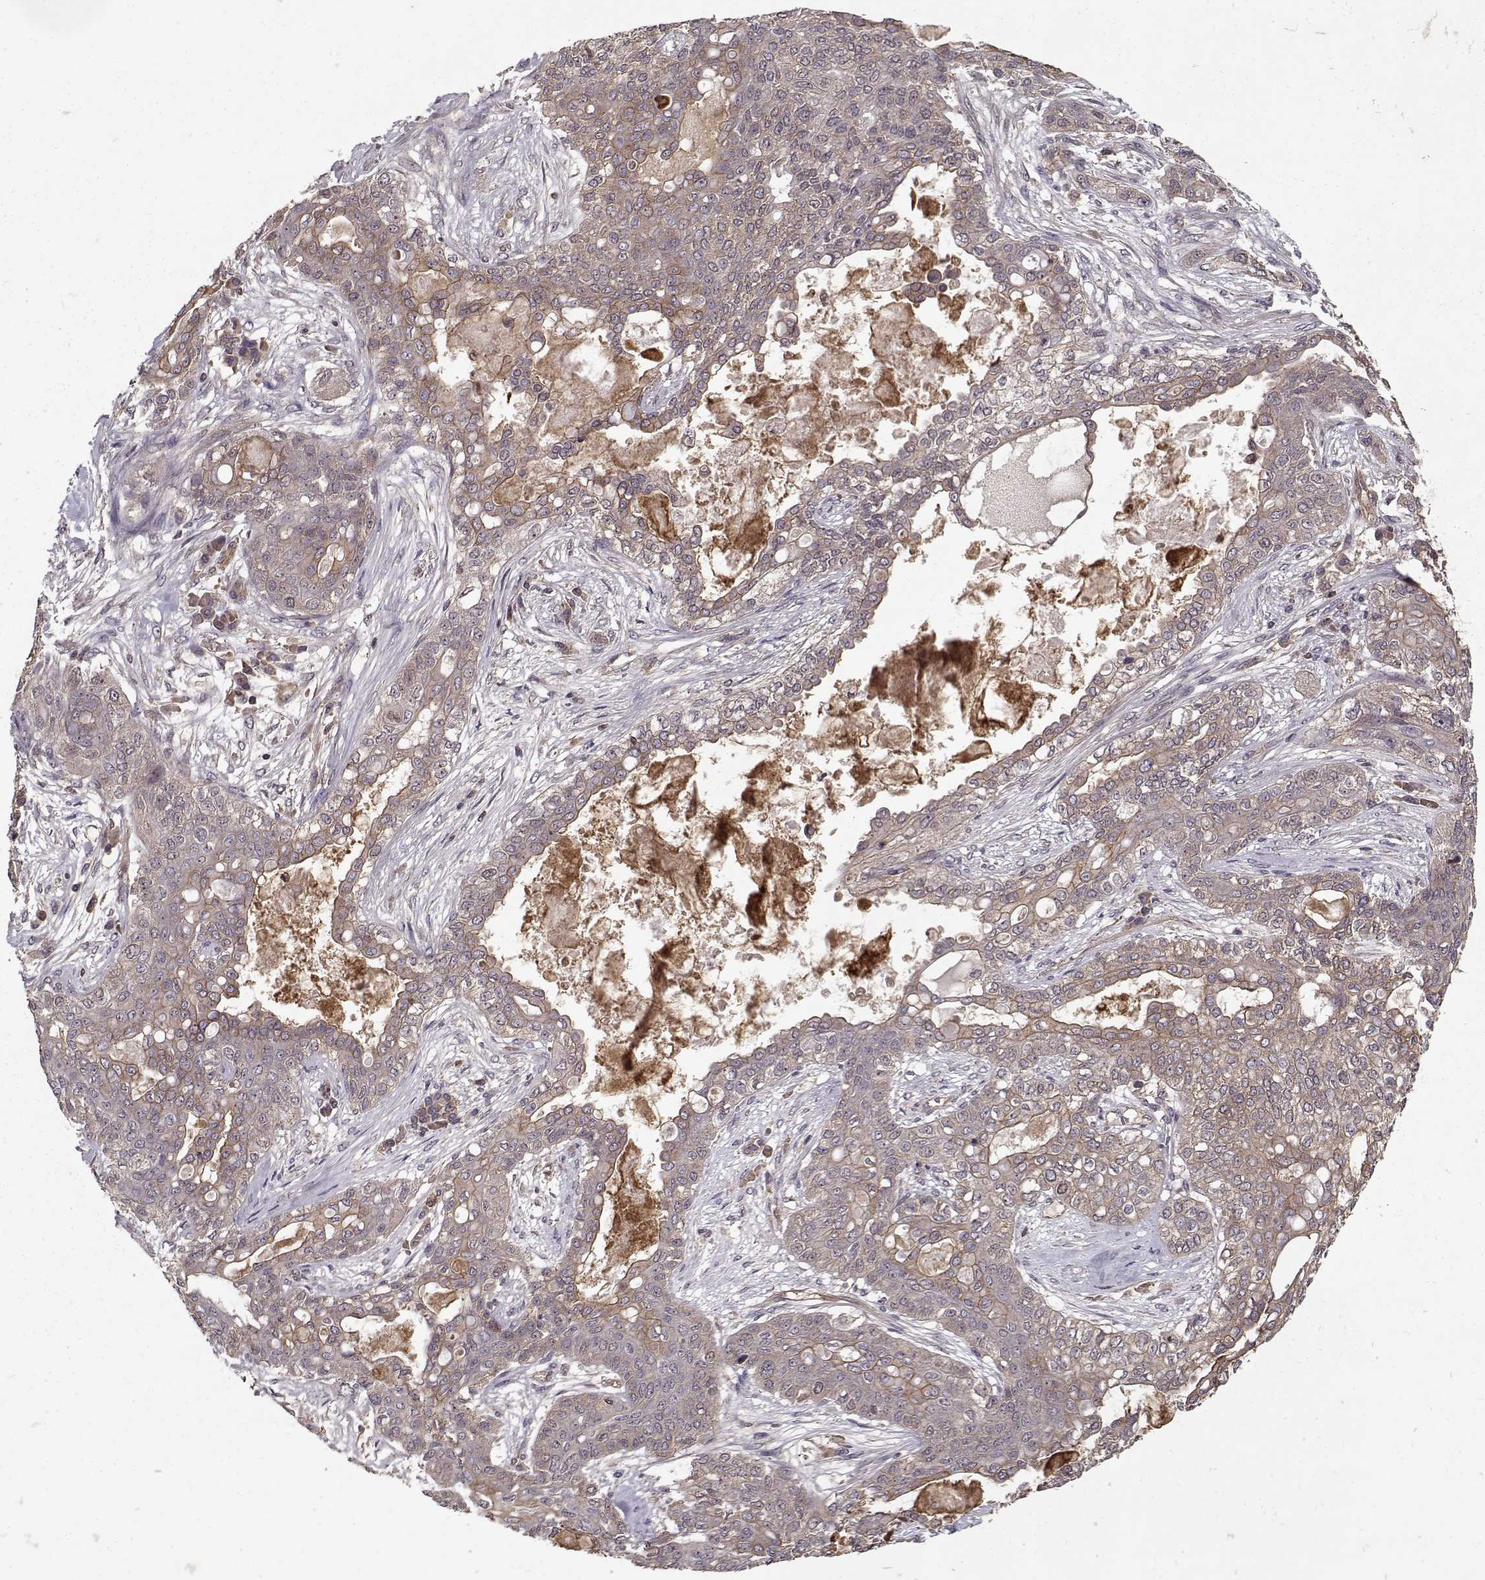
{"staining": {"intensity": "moderate", "quantity": "<25%", "location": "cytoplasmic/membranous"}, "tissue": "lung cancer", "cell_type": "Tumor cells", "image_type": "cancer", "snomed": [{"axis": "morphology", "description": "Squamous cell carcinoma, NOS"}, {"axis": "topography", "description": "Lung"}], "caption": "IHC (DAB (3,3'-diaminobenzidine)) staining of lung cancer displays moderate cytoplasmic/membranous protein expression in approximately <25% of tumor cells. Immunohistochemistry (ihc) stains the protein of interest in brown and the nuclei are stained blue.", "gene": "PPP1R12A", "patient": {"sex": "female", "age": 70}}